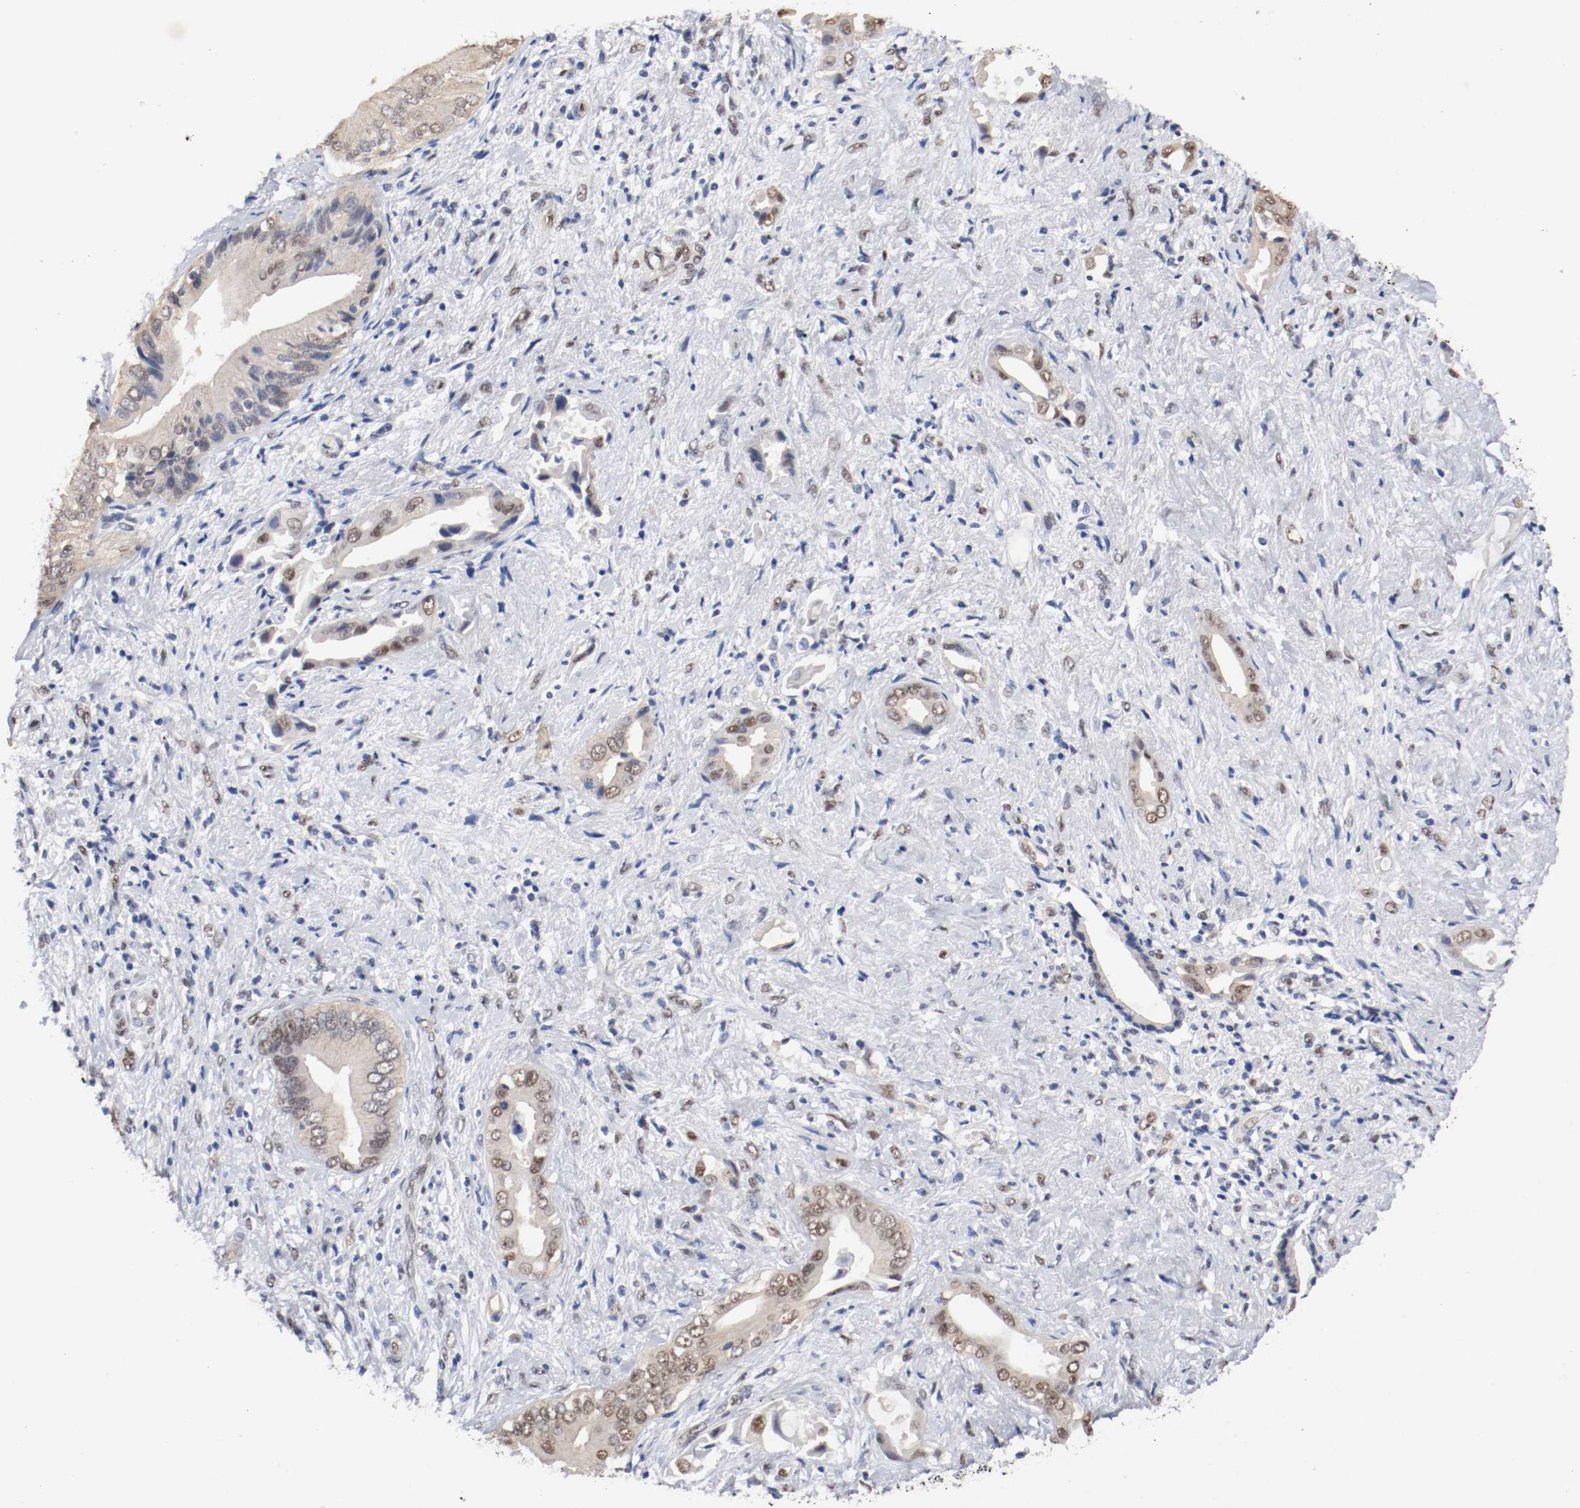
{"staining": {"intensity": "moderate", "quantity": ">75%", "location": "cytoplasmic/membranous,nuclear"}, "tissue": "liver cancer", "cell_type": "Tumor cells", "image_type": "cancer", "snomed": [{"axis": "morphology", "description": "Cholangiocarcinoma"}, {"axis": "topography", "description": "Liver"}], "caption": "A high-resolution histopathology image shows IHC staining of cholangiocarcinoma (liver), which exhibits moderate cytoplasmic/membranous and nuclear staining in about >75% of tumor cells. (IHC, brightfield microscopy, high magnification).", "gene": "FOSL2", "patient": {"sex": "male", "age": 58}}